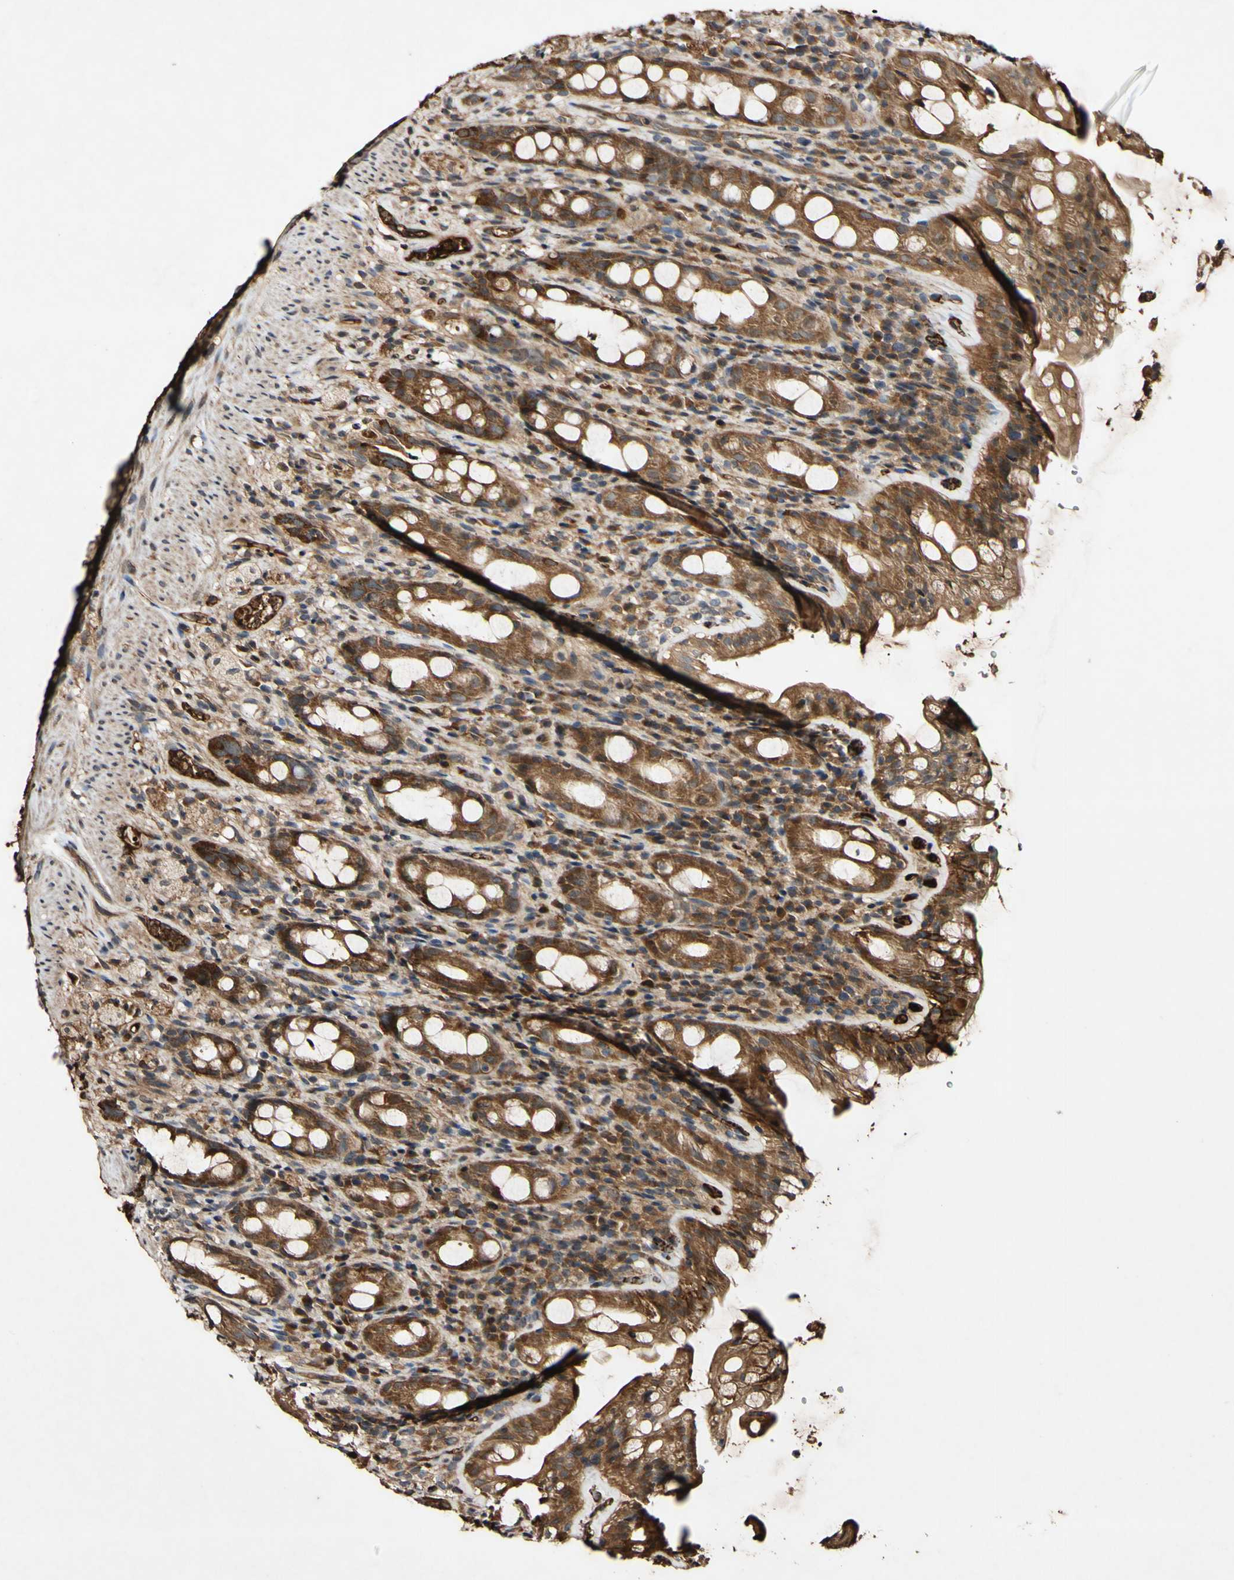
{"staining": {"intensity": "strong", "quantity": ">75%", "location": "cytoplasmic/membranous"}, "tissue": "rectum", "cell_type": "Glandular cells", "image_type": "normal", "snomed": [{"axis": "morphology", "description": "Normal tissue, NOS"}, {"axis": "topography", "description": "Rectum"}], "caption": "A histopathology image of human rectum stained for a protein exhibits strong cytoplasmic/membranous brown staining in glandular cells. The staining was performed using DAB (3,3'-diaminobenzidine) to visualize the protein expression in brown, while the nuclei were stained in blue with hematoxylin (Magnification: 20x).", "gene": "PLAT", "patient": {"sex": "male", "age": 44}}